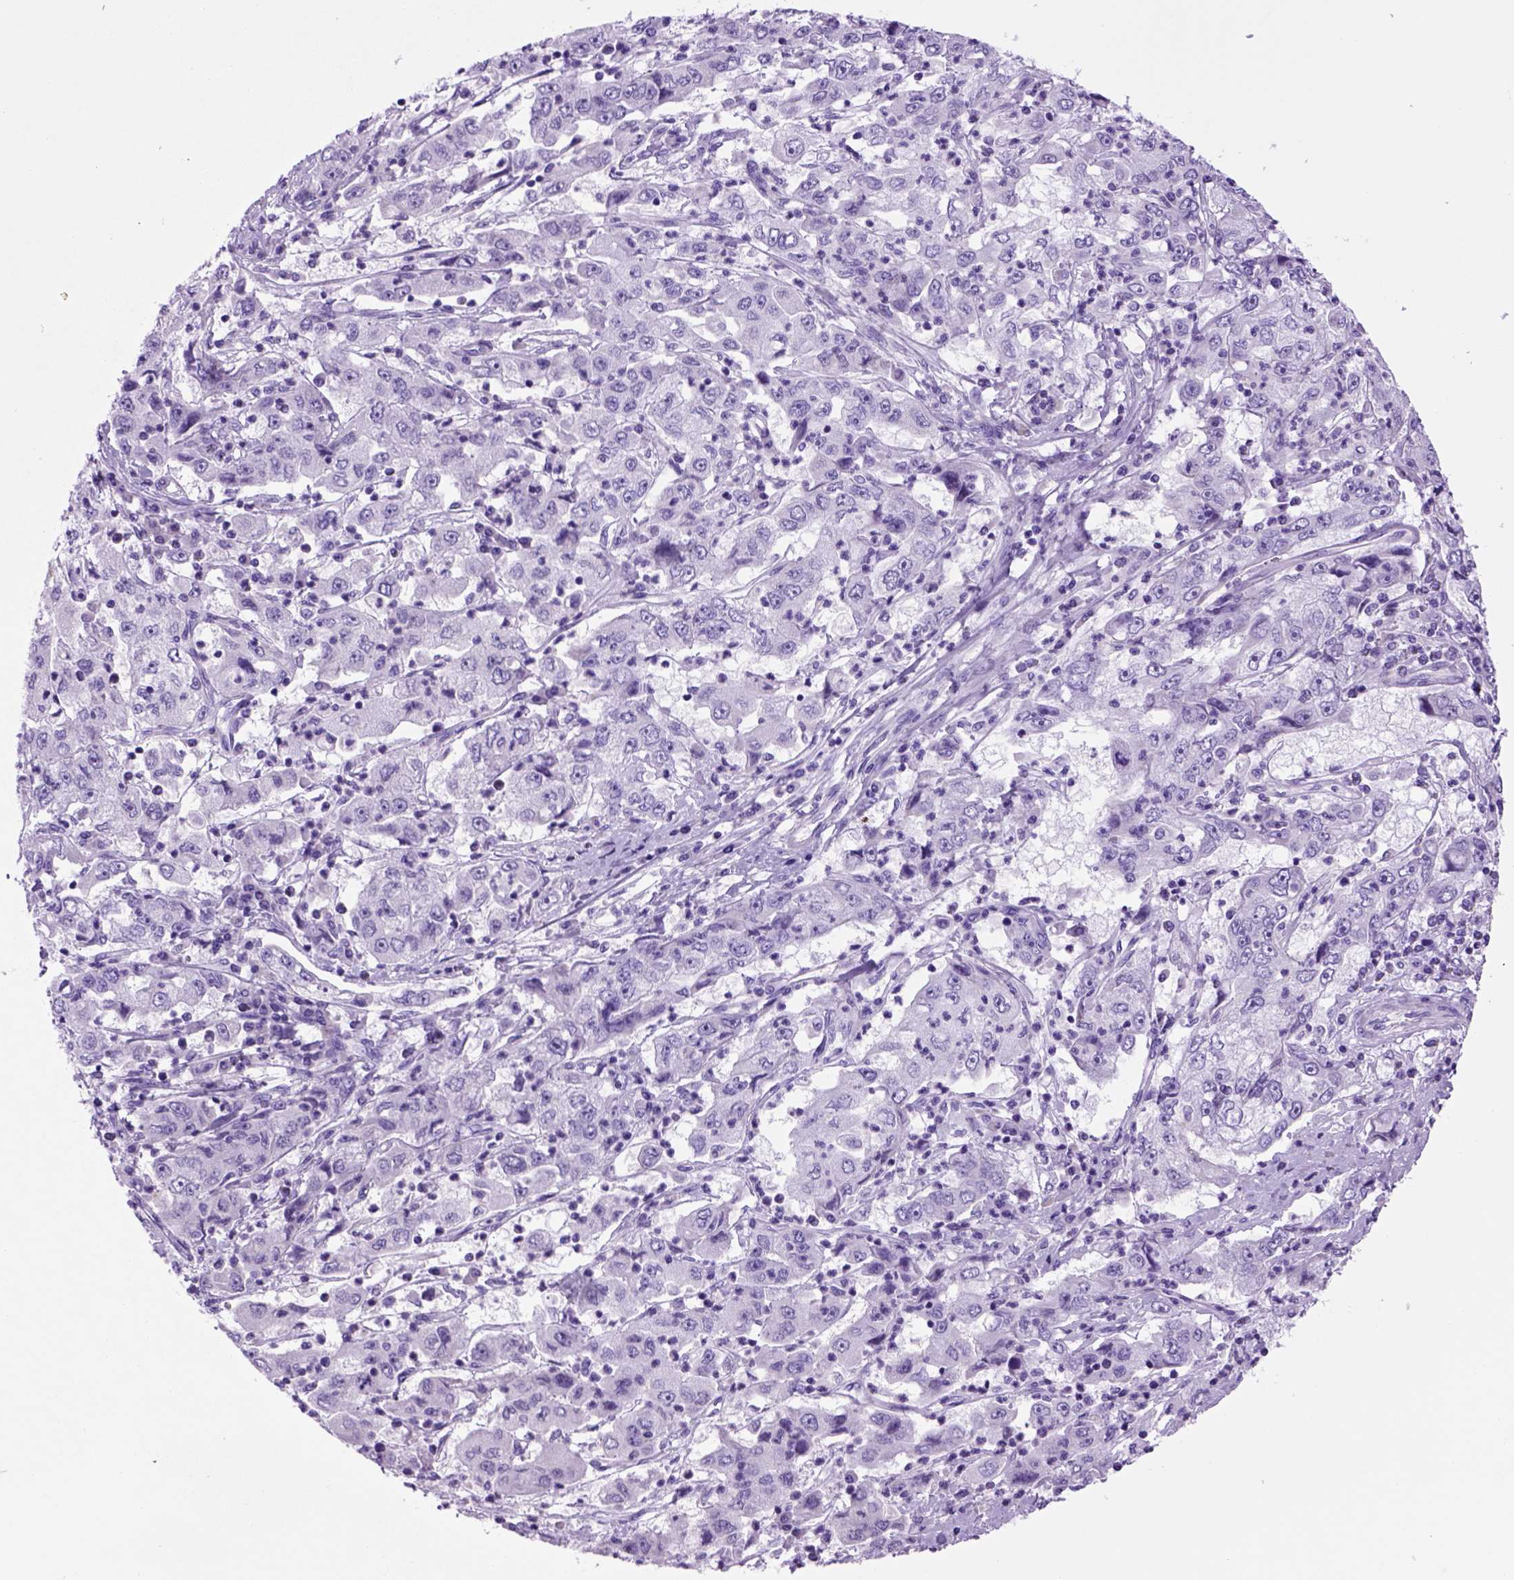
{"staining": {"intensity": "negative", "quantity": "none", "location": "none"}, "tissue": "cervical cancer", "cell_type": "Tumor cells", "image_type": "cancer", "snomed": [{"axis": "morphology", "description": "Squamous cell carcinoma, NOS"}, {"axis": "topography", "description": "Cervix"}], "caption": "This is an IHC photomicrograph of cervical cancer (squamous cell carcinoma). There is no expression in tumor cells.", "gene": "HHIPL2", "patient": {"sex": "female", "age": 36}}